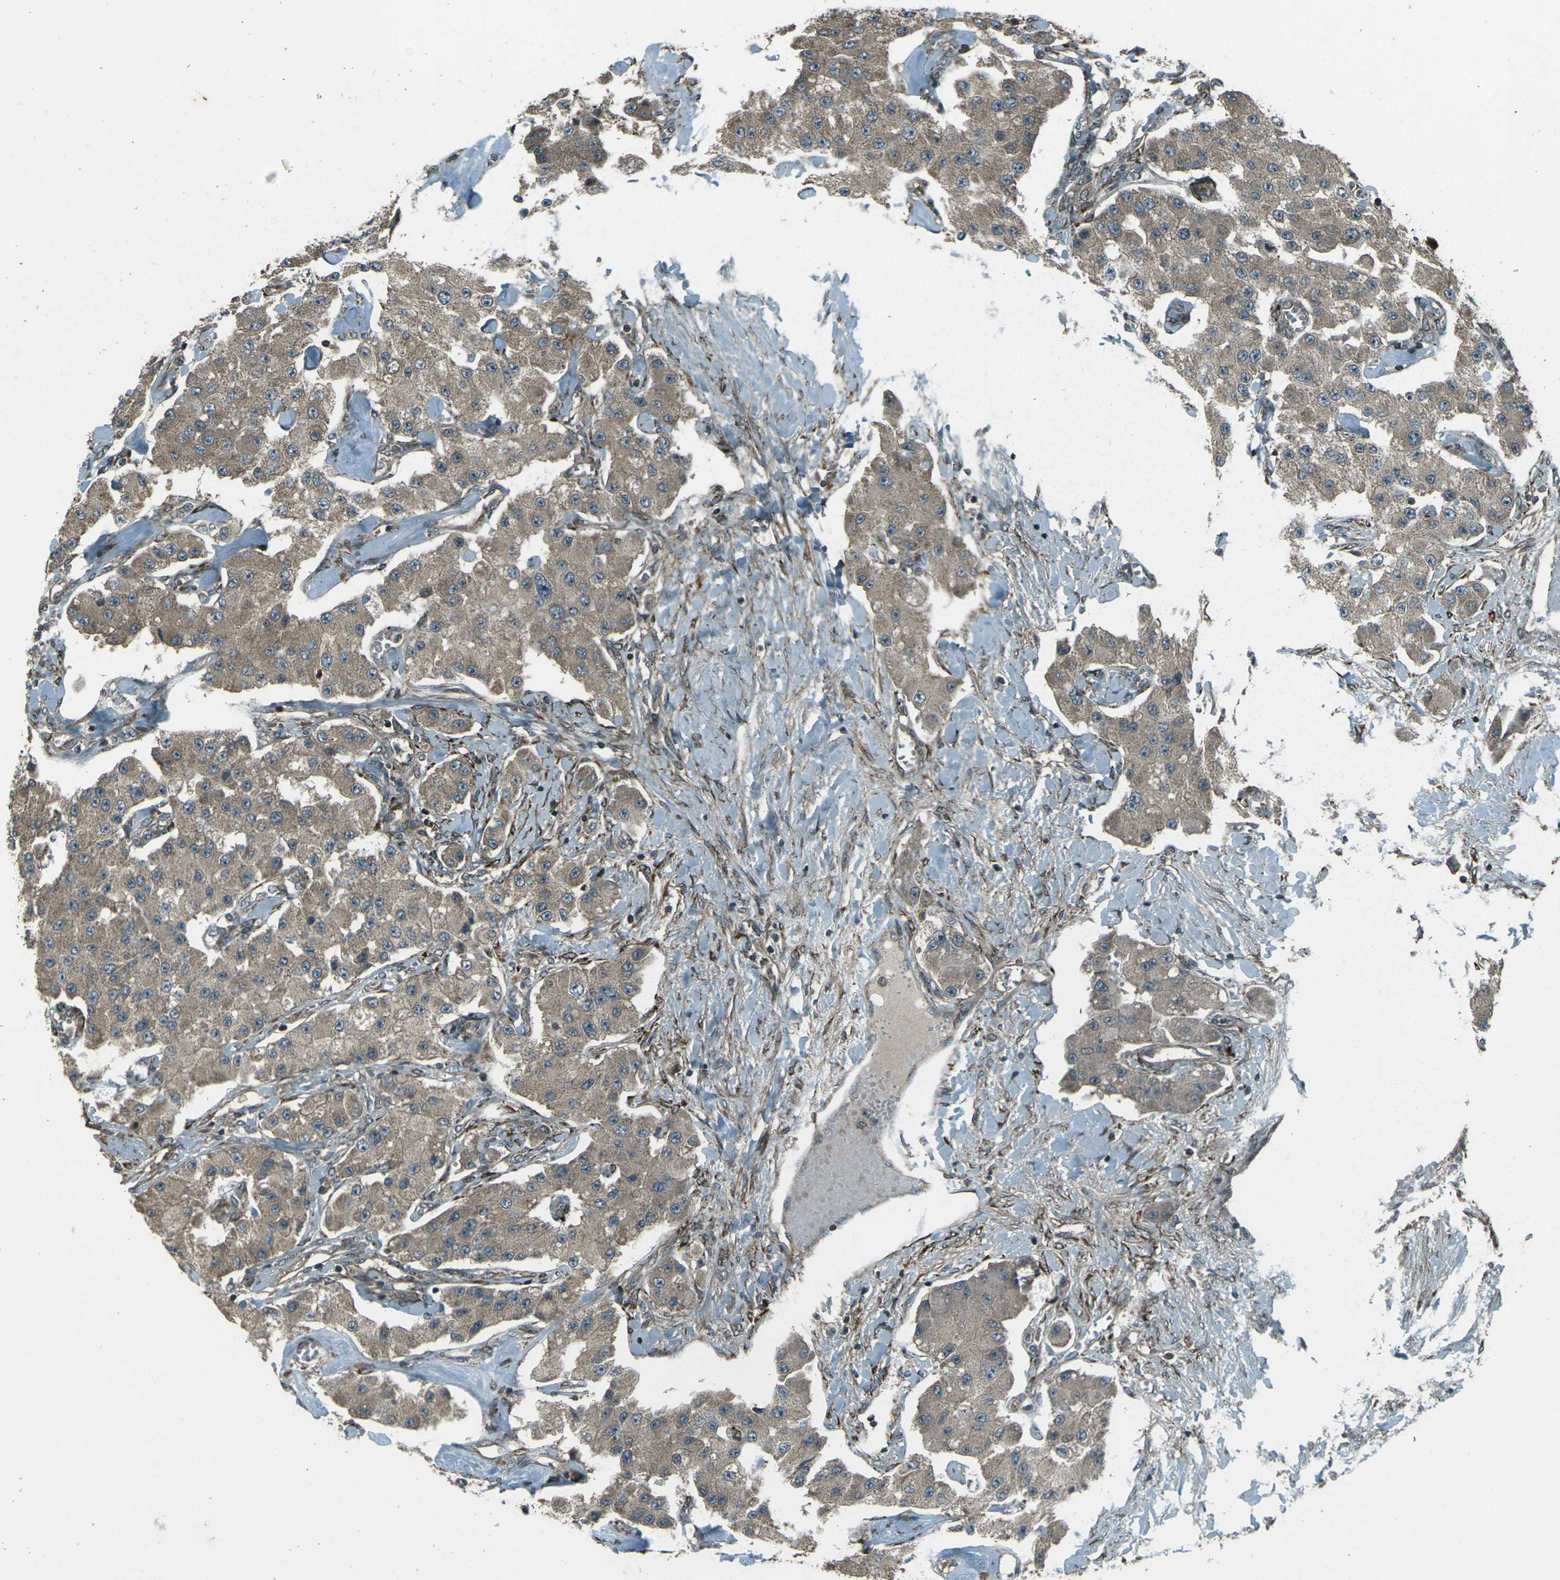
{"staining": {"intensity": "moderate", "quantity": ">75%", "location": "cytoplasmic/membranous"}, "tissue": "carcinoid", "cell_type": "Tumor cells", "image_type": "cancer", "snomed": [{"axis": "morphology", "description": "Carcinoid, malignant, NOS"}, {"axis": "topography", "description": "Pancreas"}], "caption": "About >75% of tumor cells in human carcinoid exhibit moderate cytoplasmic/membranous protein positivity as visualized by brown immunohistochemical staining.", "gene": "LSMEM1", "patient": {"sex": "male", "age": 41}}